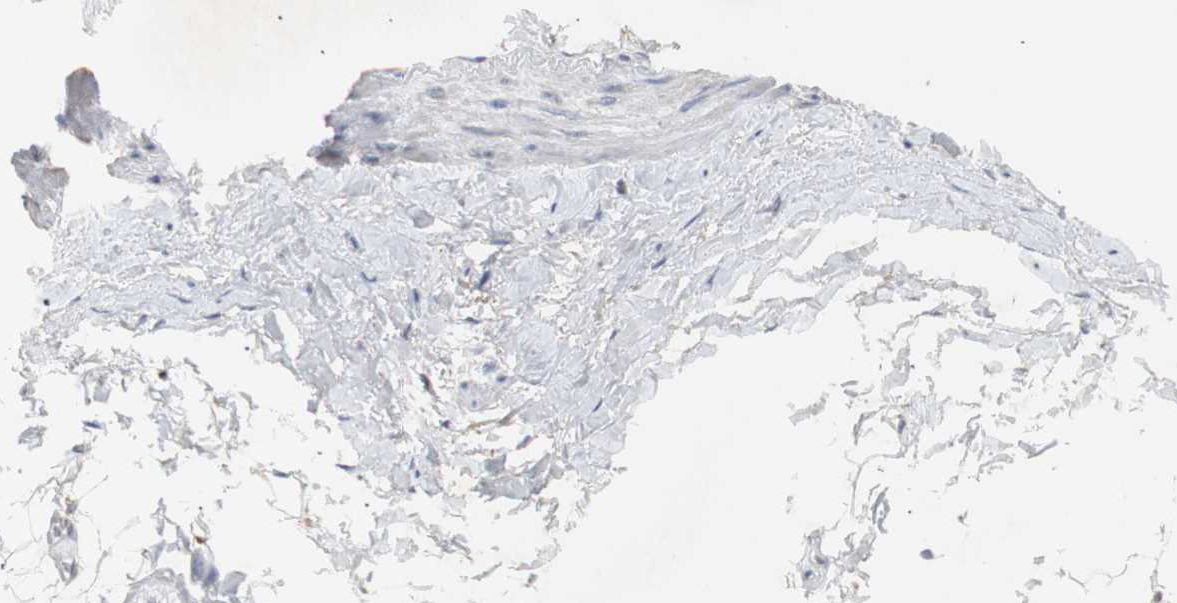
{"staining": {"intensity": "negative", "quantity": "none", "location": "none"}, "tissue": "adipose tissue", "cell_type": "Adipocytes", "image_type": "normal", "snomed": [{"axis": "morphology", "description": "Normal tissue, NOS"}, {"axis": "topography", "description": "Adipose tissue"}, {"axis": "topography", "description": "Peripheral nerve tissue"}], "caption": "The histopathology image reveals no significant positivity in adipocytes of adipose tissue.", "gene": "IKBKG", "patient": {"sex": "male", "age": 52}}